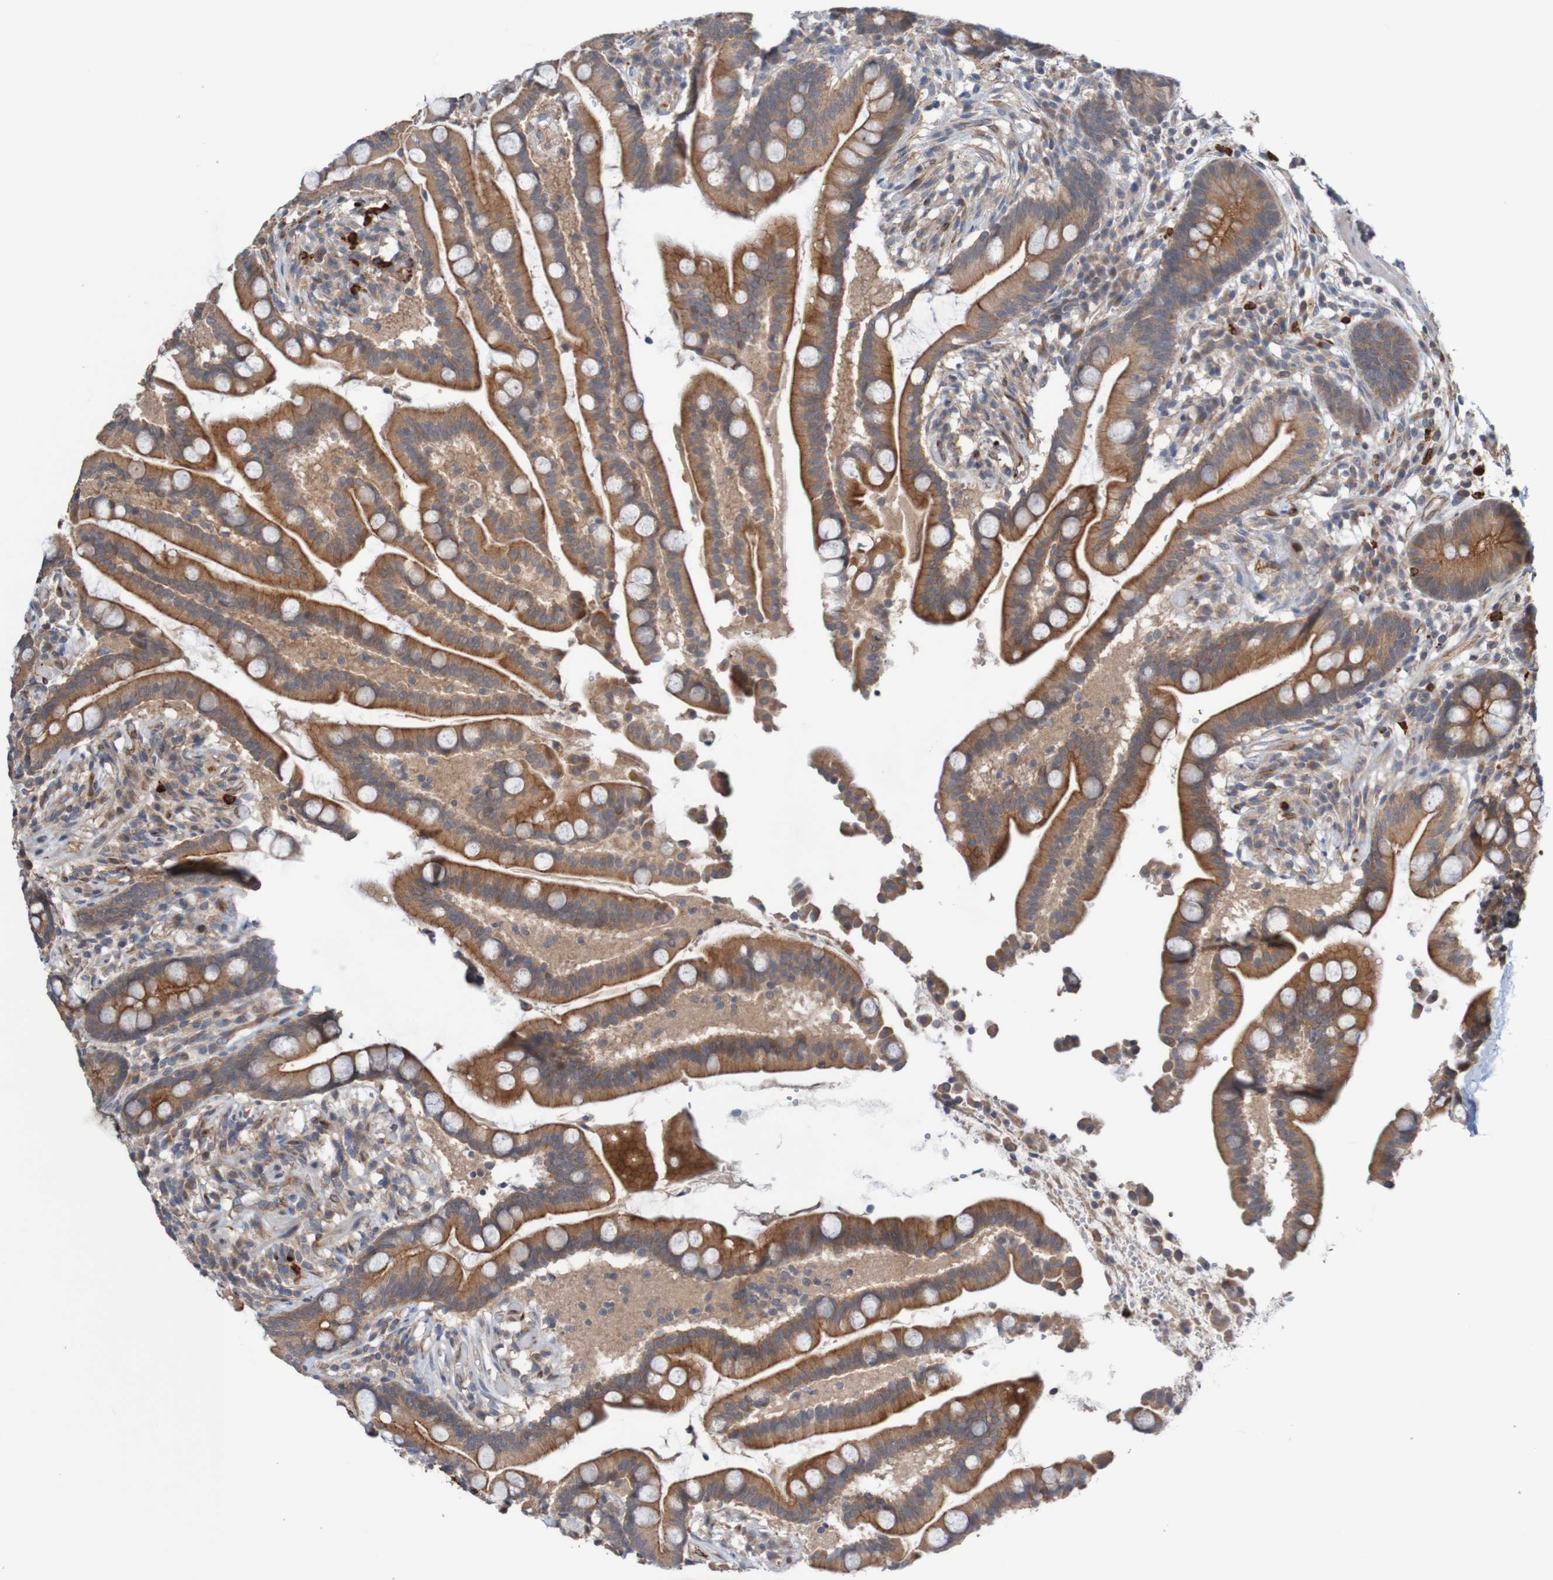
{"staining": {"intensity": "weak", "quantity": ">75%", "location": "cytoplasmic/membranous"}, "tissue": "colon", "cell_type": "Endothelial cells", "image_type": "normal", "snomed": [{"axis": "morphology", "description": "Normal tissue, NOS"}, {"axis": "topography", "description": "Colon"}], "caption": "A high-resolution micrograph shows immunohistochemistry (IHC) staining of normal colon, which shows weak cytoplasmic/membranous staining in approximately >75% of endothelial cells.", "gene": "ST8SIA6", "patient": {"sex": "male", "age": 73}}